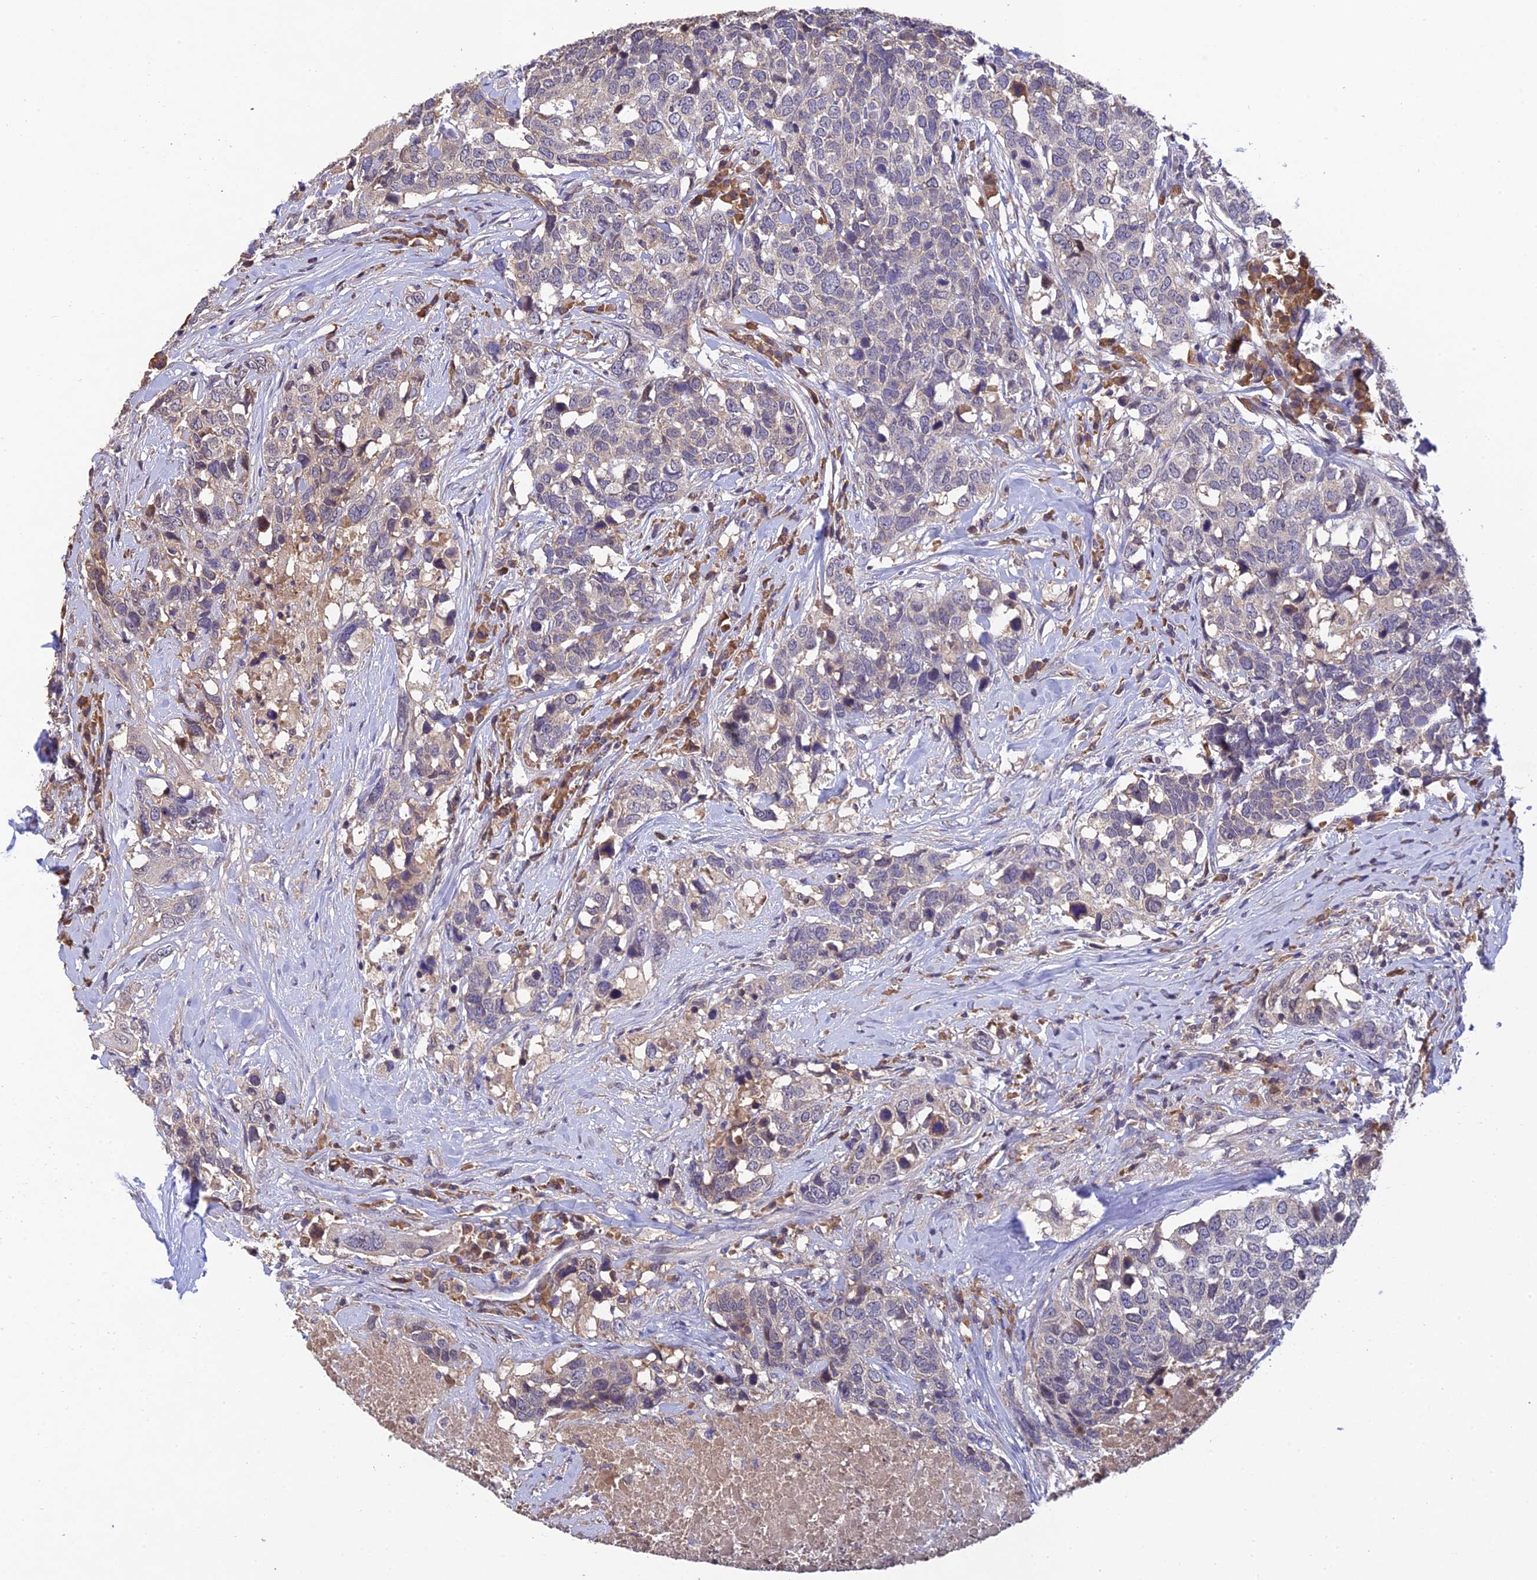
{"staining": {"intensity": "negative", "quantity": "none", "location": "none"}, "tissue": "head and neck cancer", "cell_type": "Tumor cells", "image_type": "cancer", "snomed": [{"axis": "morphology", "description": "Squamous cell carcinoma, NOS"}, {"axis": "topography", "description": "Head-Neck"}], "caption": "Tumor cells show no significant protein expression in head and neck cancer (squamous cell carcinoma).", "gene": "DENND5B", "patient": {"sex": "male", "age": 66}}